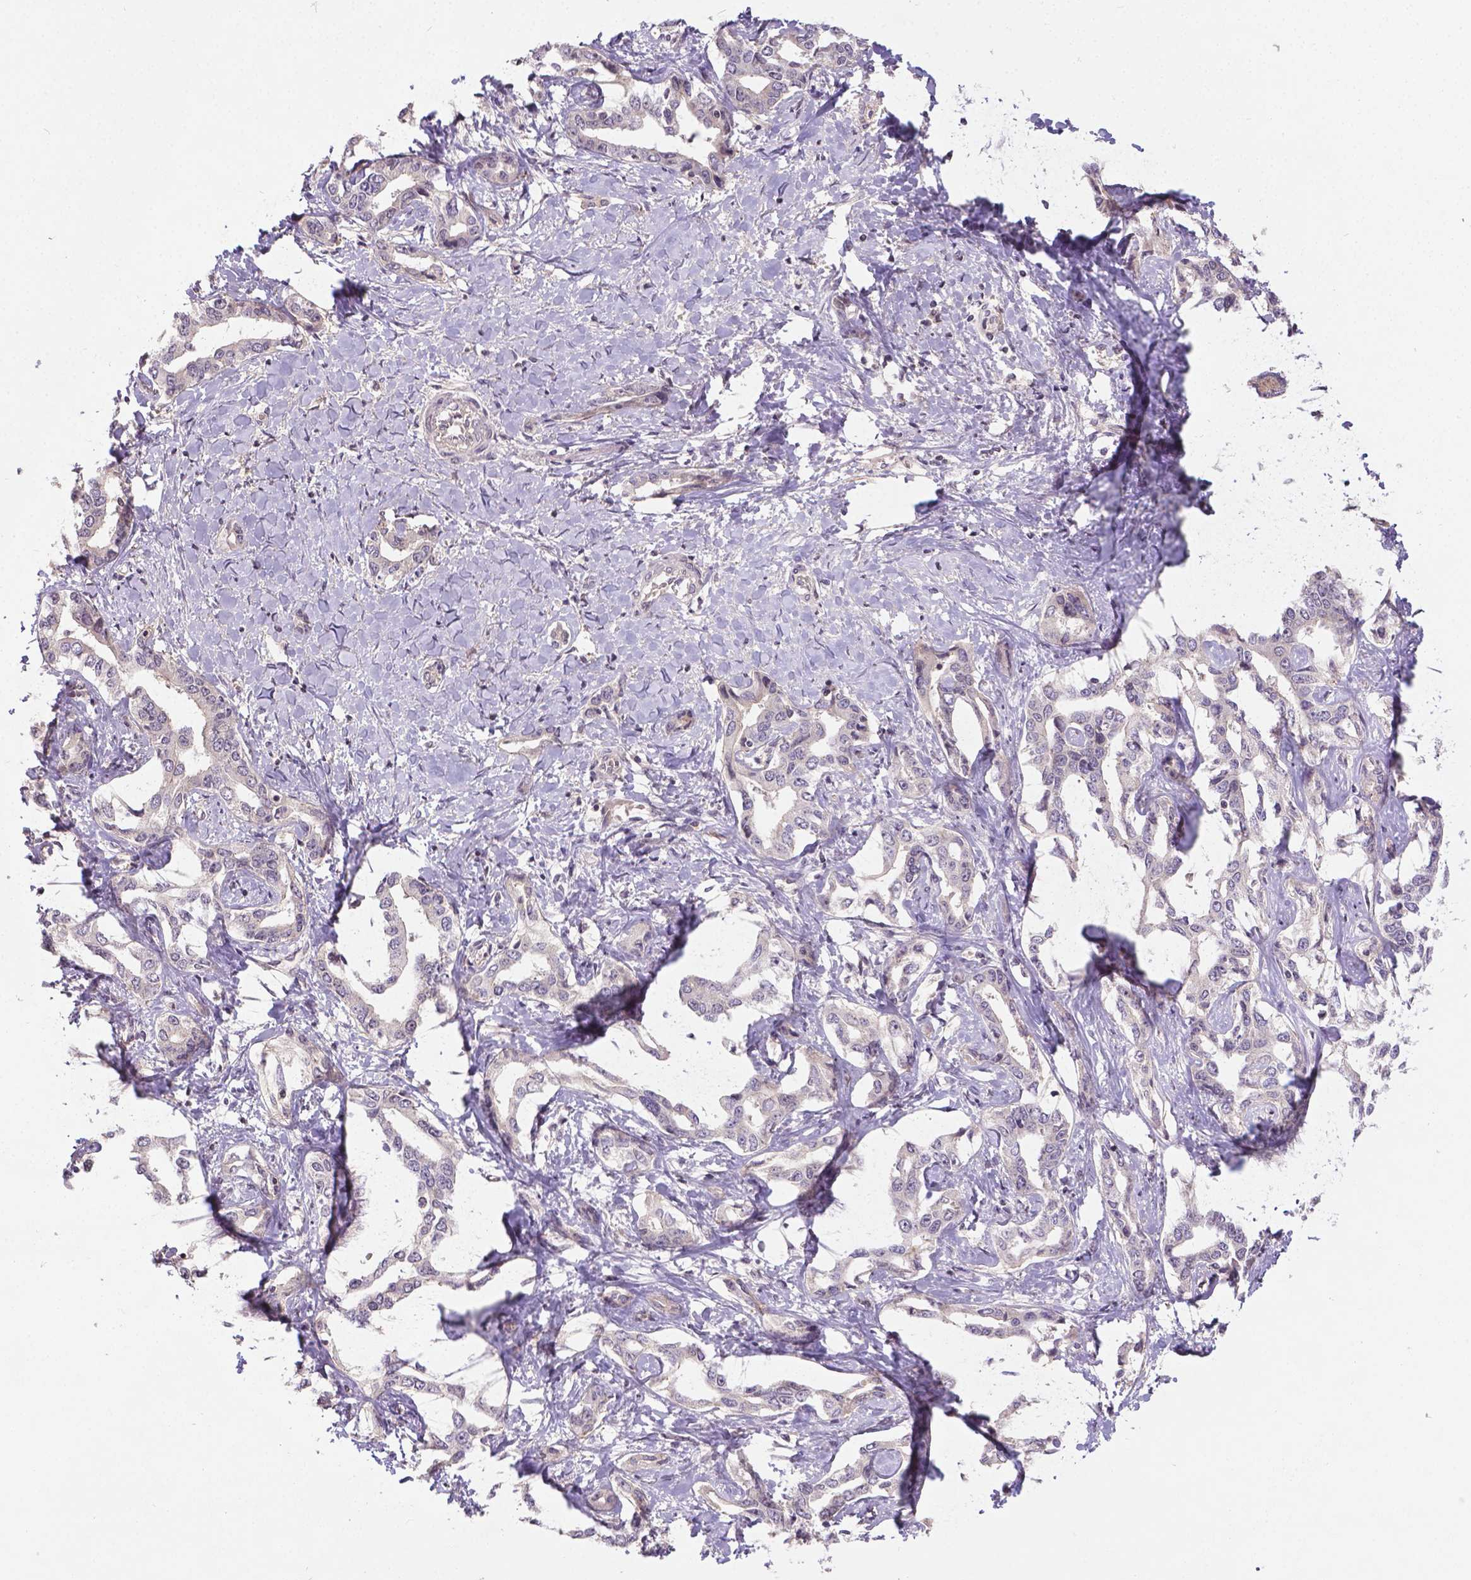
{"staining": {"intensity": "negative", "quantity": "none", "location": "none"}, "tissue": "liver cancer", "cell_type": "Tumor cells", "image_type": "cancer", "snomed": [{"axis": "morphology", "description": "Cholangiocarcinoma"}, {"axis": "topography", "description": "Liver"}], "caption": "The immunohistochemistry micrograph has no significant staining in tumor cells of liver cholangiocarcinoma tissue.", "gene": "ANKRD54", "patient": {"sex": "male", "age": 59}}